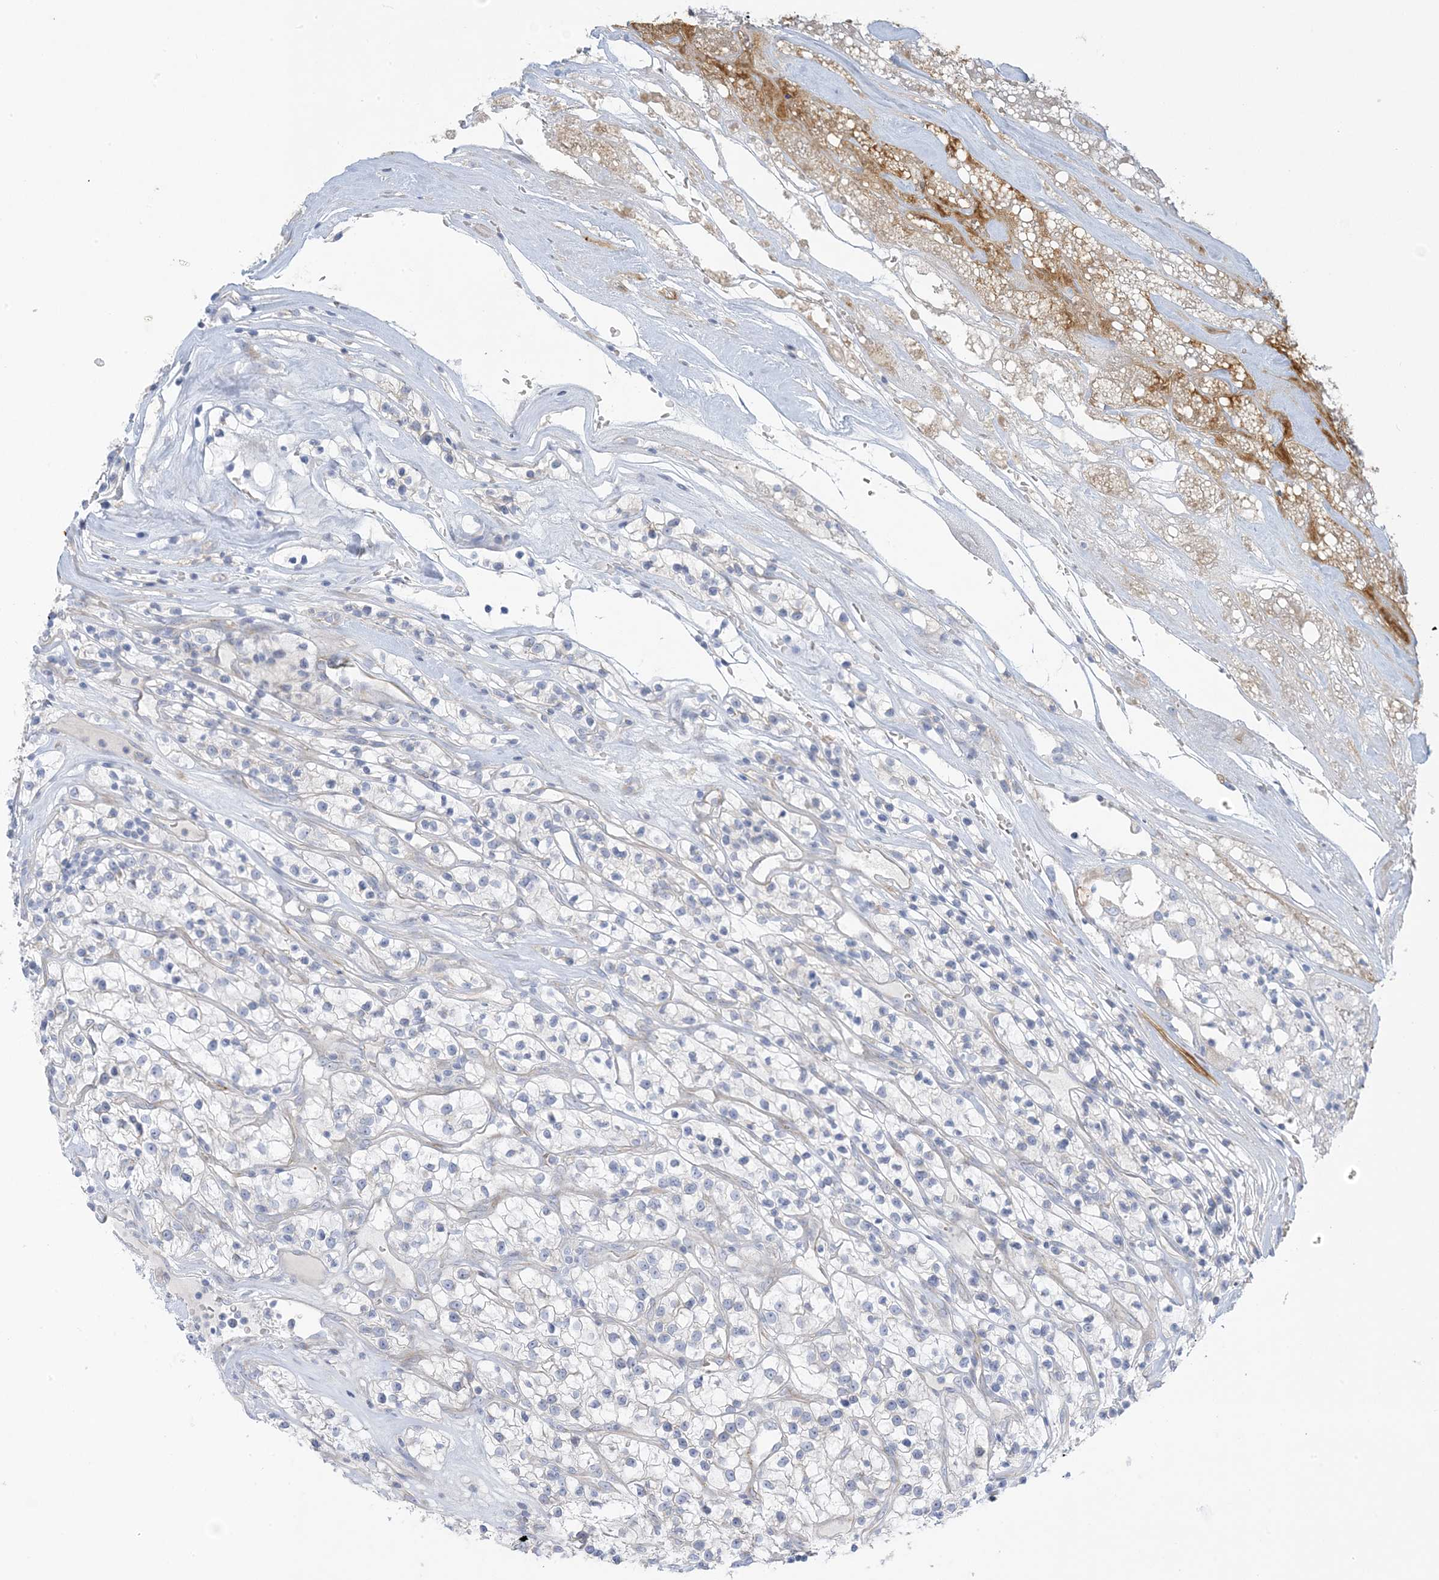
{"staining": {"intensity": "negative", "quantity": "none", "location": "none"}, "tissue": "renal cancer", "cell_type": "Tumor cells", "image_type": "cancer", "snomed": [{"axis": "morphology", "description": "Adenocarcinoma, NOS"}, {"axis": "topography", "description": "Kidney"}], "caption": "IHC photomicrograph of neoplastic tissue: human renal cancer (adenocarcinoma) stained with DAB (3,3'-diaminobenzidine) demonstrates no significant protein staining in tumor cells.", "gene": "XIRP2", "patient": {"sex": "female", "age": 57}}